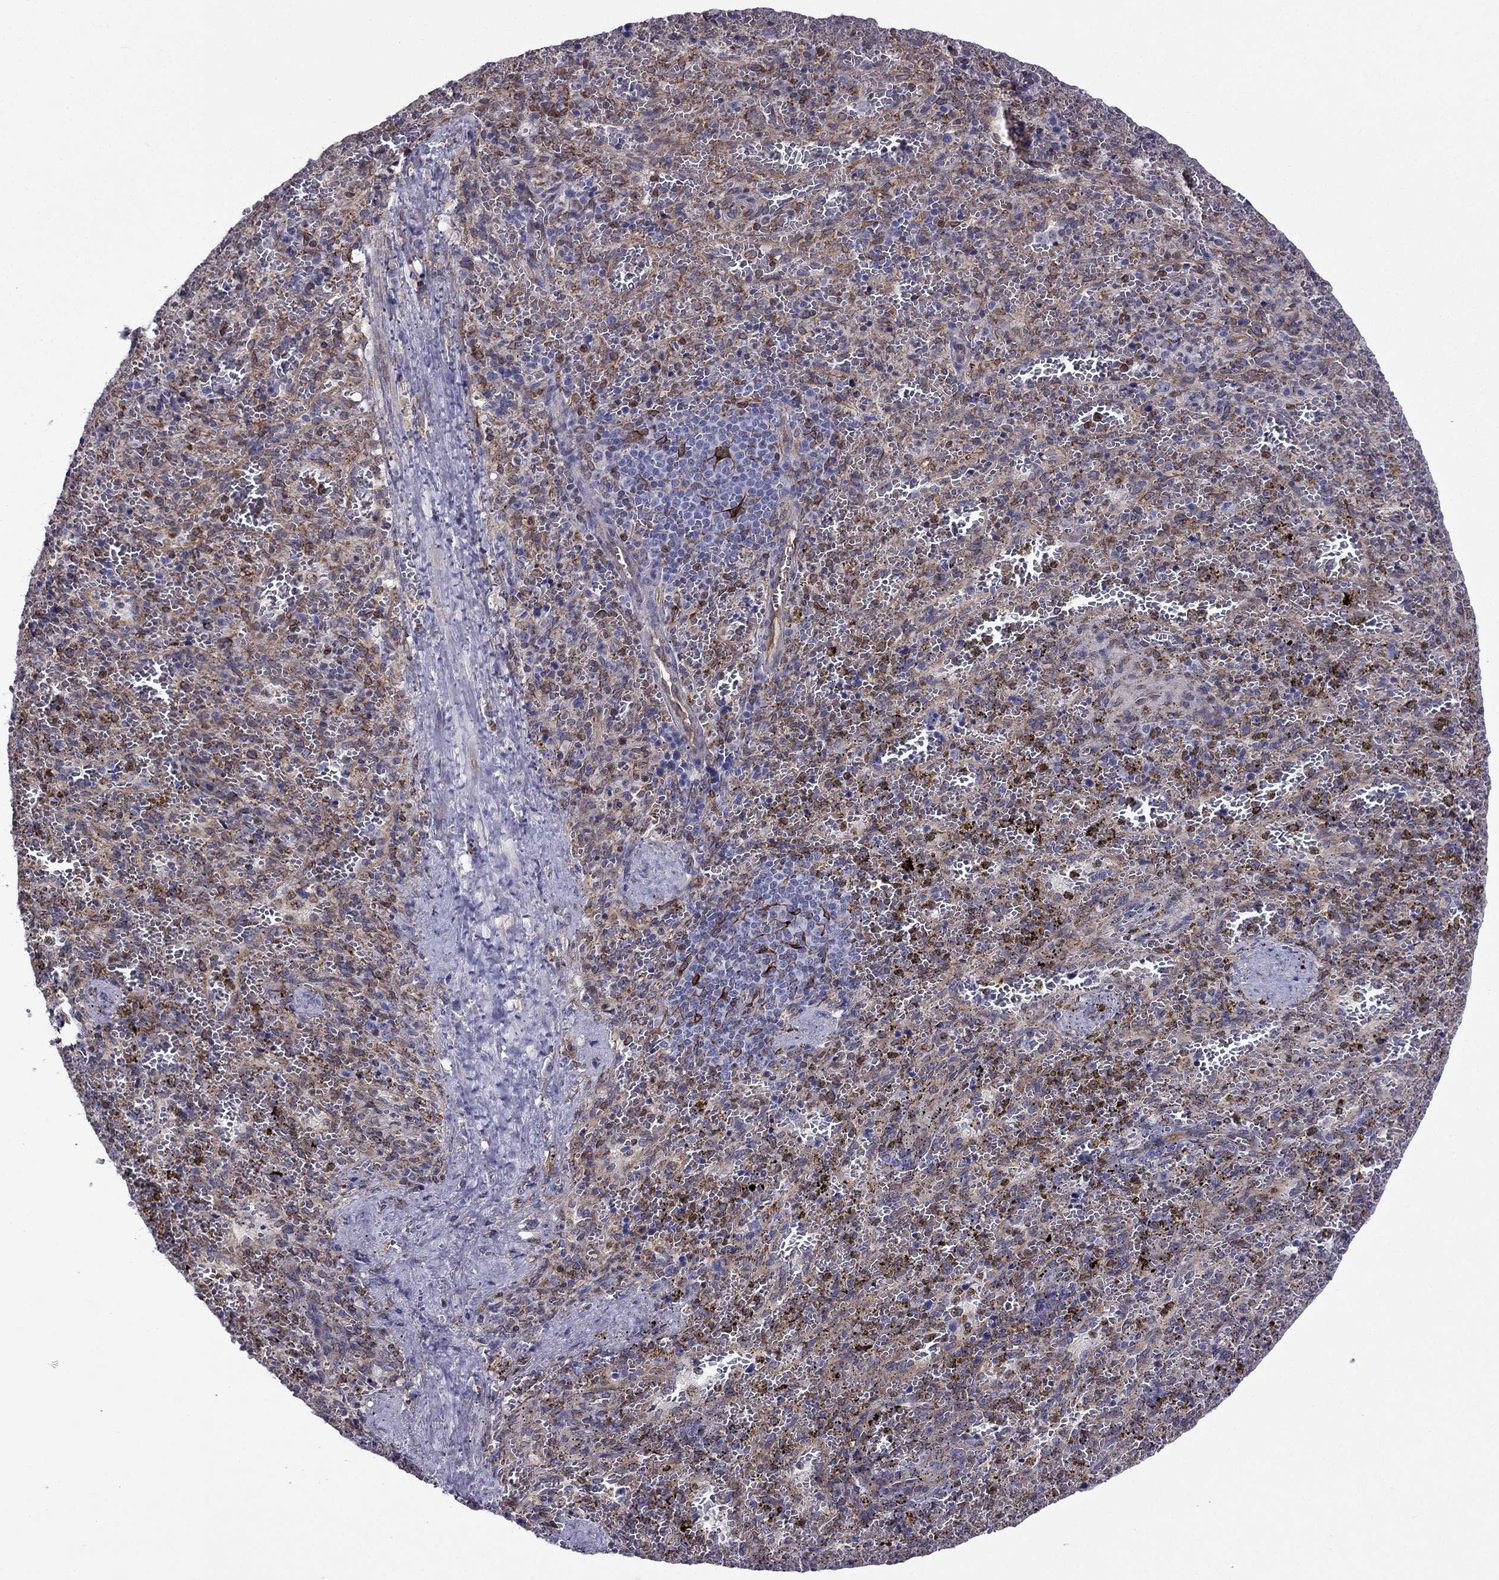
{"staining": {"intensity": "moderate", "quantity": "<25%", "location": "cytoplasmic/membranous"}, "tissue": "spleen", "cell_type": "Cells in red pulp", "image_type": "normal", "snomed": [{"axis": "morphology", "description": "Normal tissue, NOS"}, {"axis": "topography", "description": "Spleen"}], "caption": "Benign spleen exhibits moderate cytoplasmic/membranous positivity in about <25% of cells in red pulp, visualized by immunohistochemistry. Using DAB (3,3'-diaminobenzidine) (brown) and hematoxylin (blue) stains, captured at high magnification using brightfield microscopy.", "gene": "GNAL", "patient": {"sex": "female", "age": 50}}